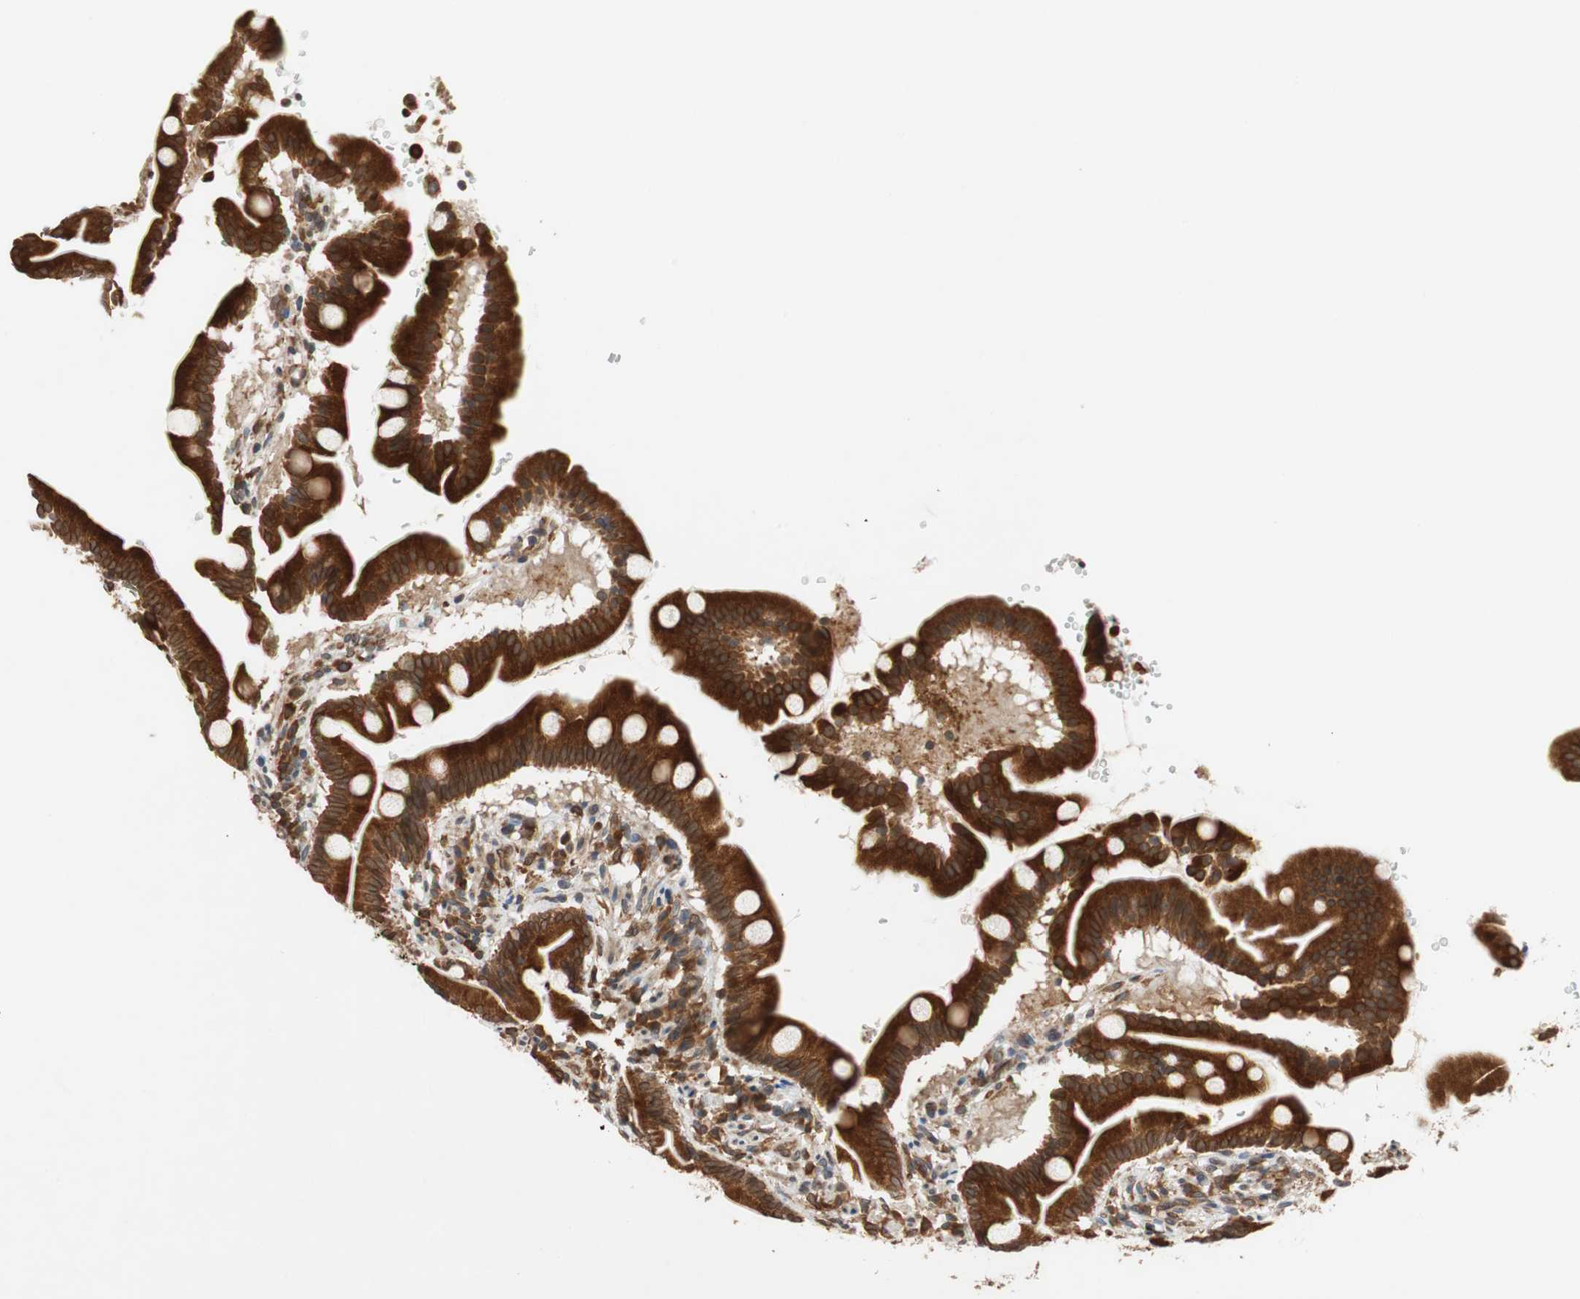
{"staining": {"intensity": "strong", "quantity": ">75%", "location": "cytoplasmic/membranous"}, "tissue": "duodenum", "cell_type": "Glandular cells", "image_type": "normal", "snomed": [{"axis": "morphology", "description": "Normal tissue, NOS"}, {"axis": "topography", "description": "Duodenum"}], "caption": "High-magnification brightfield microscopy of unremarkable duodenum stained with DAB (3,3'-diaminobenzidine) (brown) and counterstained with hematoxylin (blue). glandular cells exhibit strong cytoplasmic/membranous expression is identified in approximately>75% of cells.", "gene": "AUP1", "patient": {"sex": "male", "age": 50}}